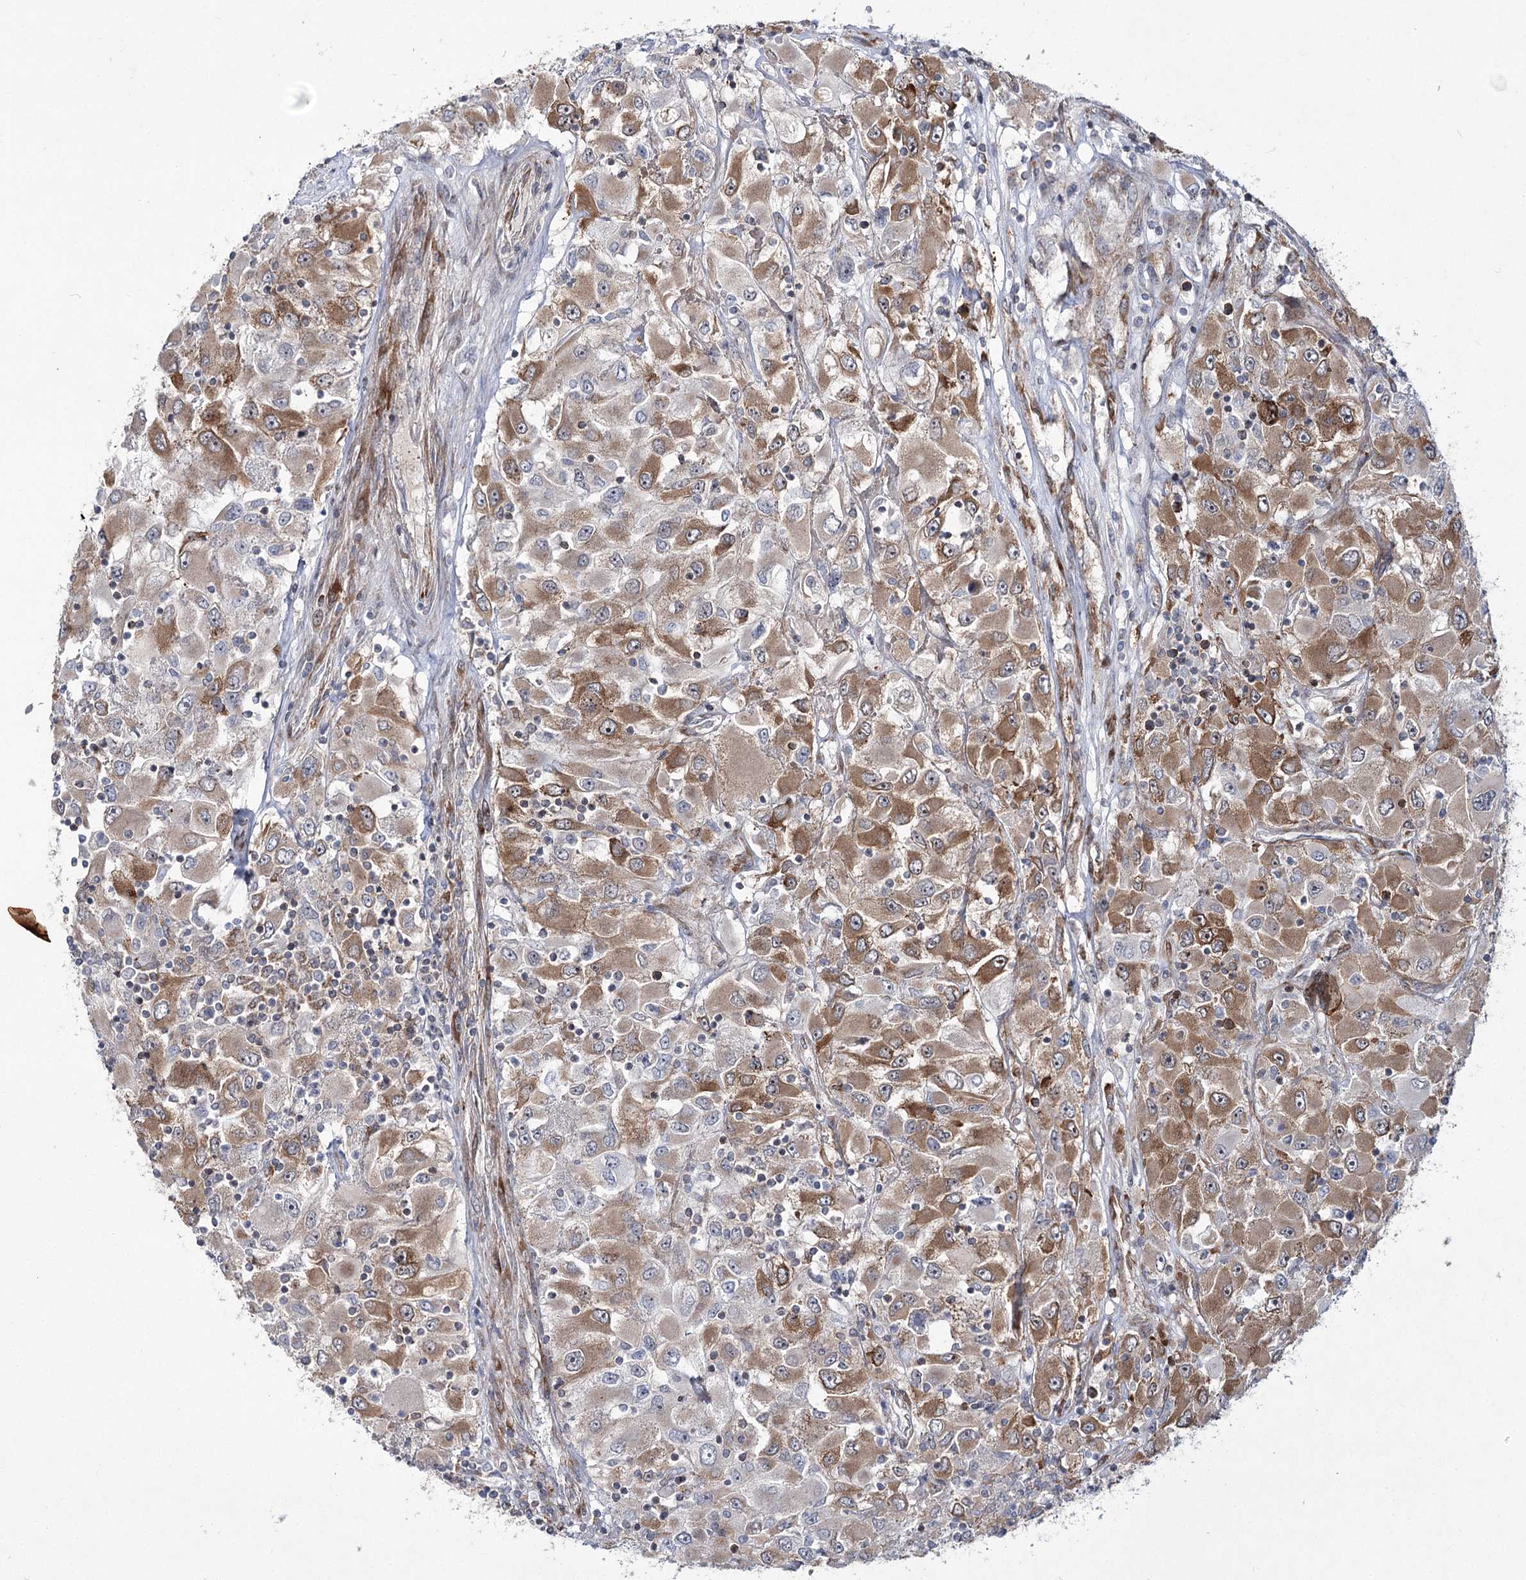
{"staining": {"intensity": "moderate", "quantity": "25%-75%", "location": "cytoplasmic/membranous"}, "tissue": "renal cancer", "cell_type": "Tumor cells", "image_type": "cancer", "snomed": [{"axis": "morphology", "description": "Adenocarcinoma, NOS"}, {"axis": "topography", "description": "Kidney"}], "caption": "The histopathology image exhibits staining of adenocarcinoma (renal), revealing moderate cytoplasmic/membranous protein positivity (brown color) within tumor cells.", "gene": "VWA2", "patient": {"sex": "female", "age": 52}}